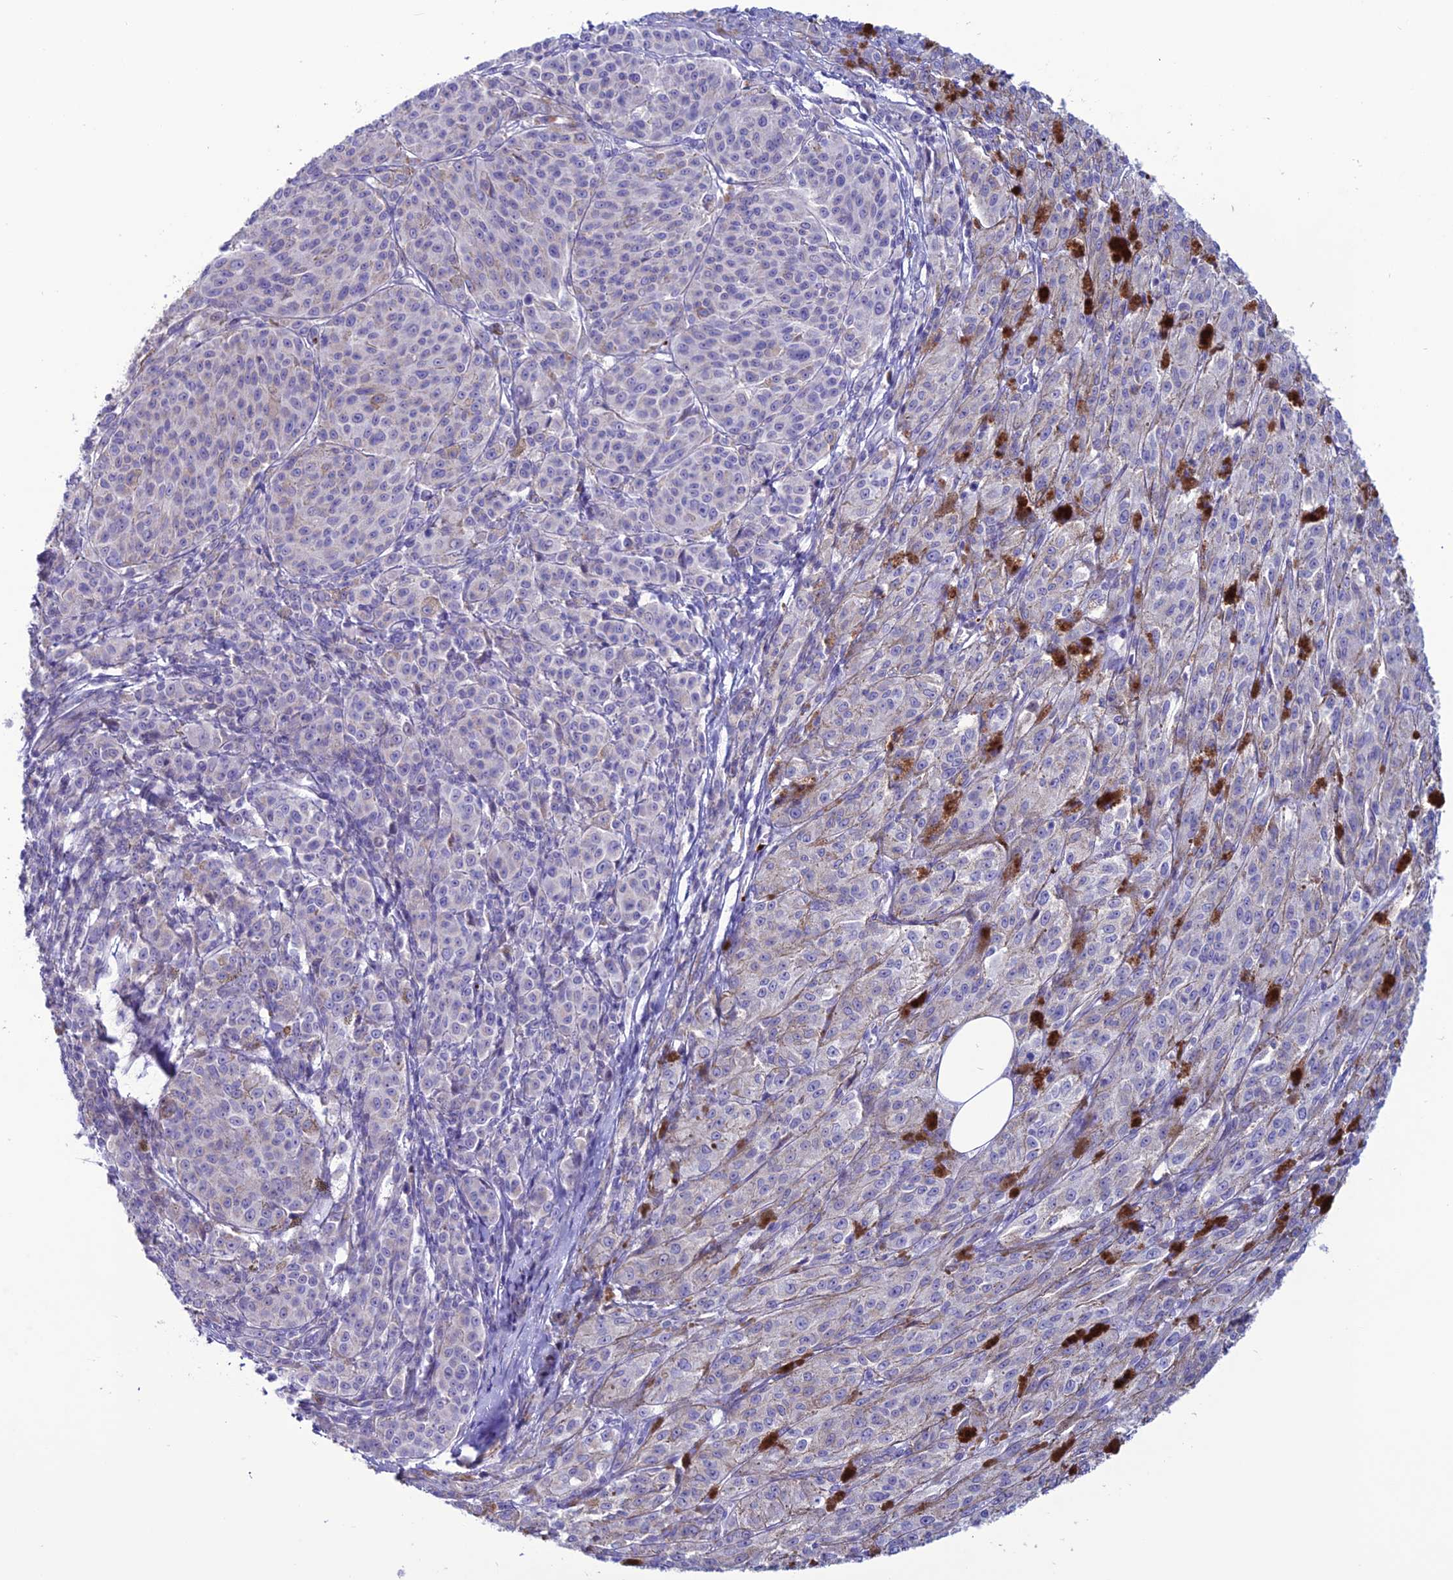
{"staining": {"intensity": "negative", "quantity": "none", "location": "none"}, "tissue": "melanoma", "cell_type": "Tumor cells", "image_type": "cancer", "snomed": [{"axis": "morphology", "description": "Malignant melanoma, NOS"}, {"axis": "topography", "description": "Skin"}], "caption": "Immunohistochemistry (IHC) photomicrograph of neoplastic tissue: human malignant melanoma stained with DAB exhibits no significant protein expression in tumor cells.", "gene": "C21orf140", "patient": {"sex": "female", "age": 52}}